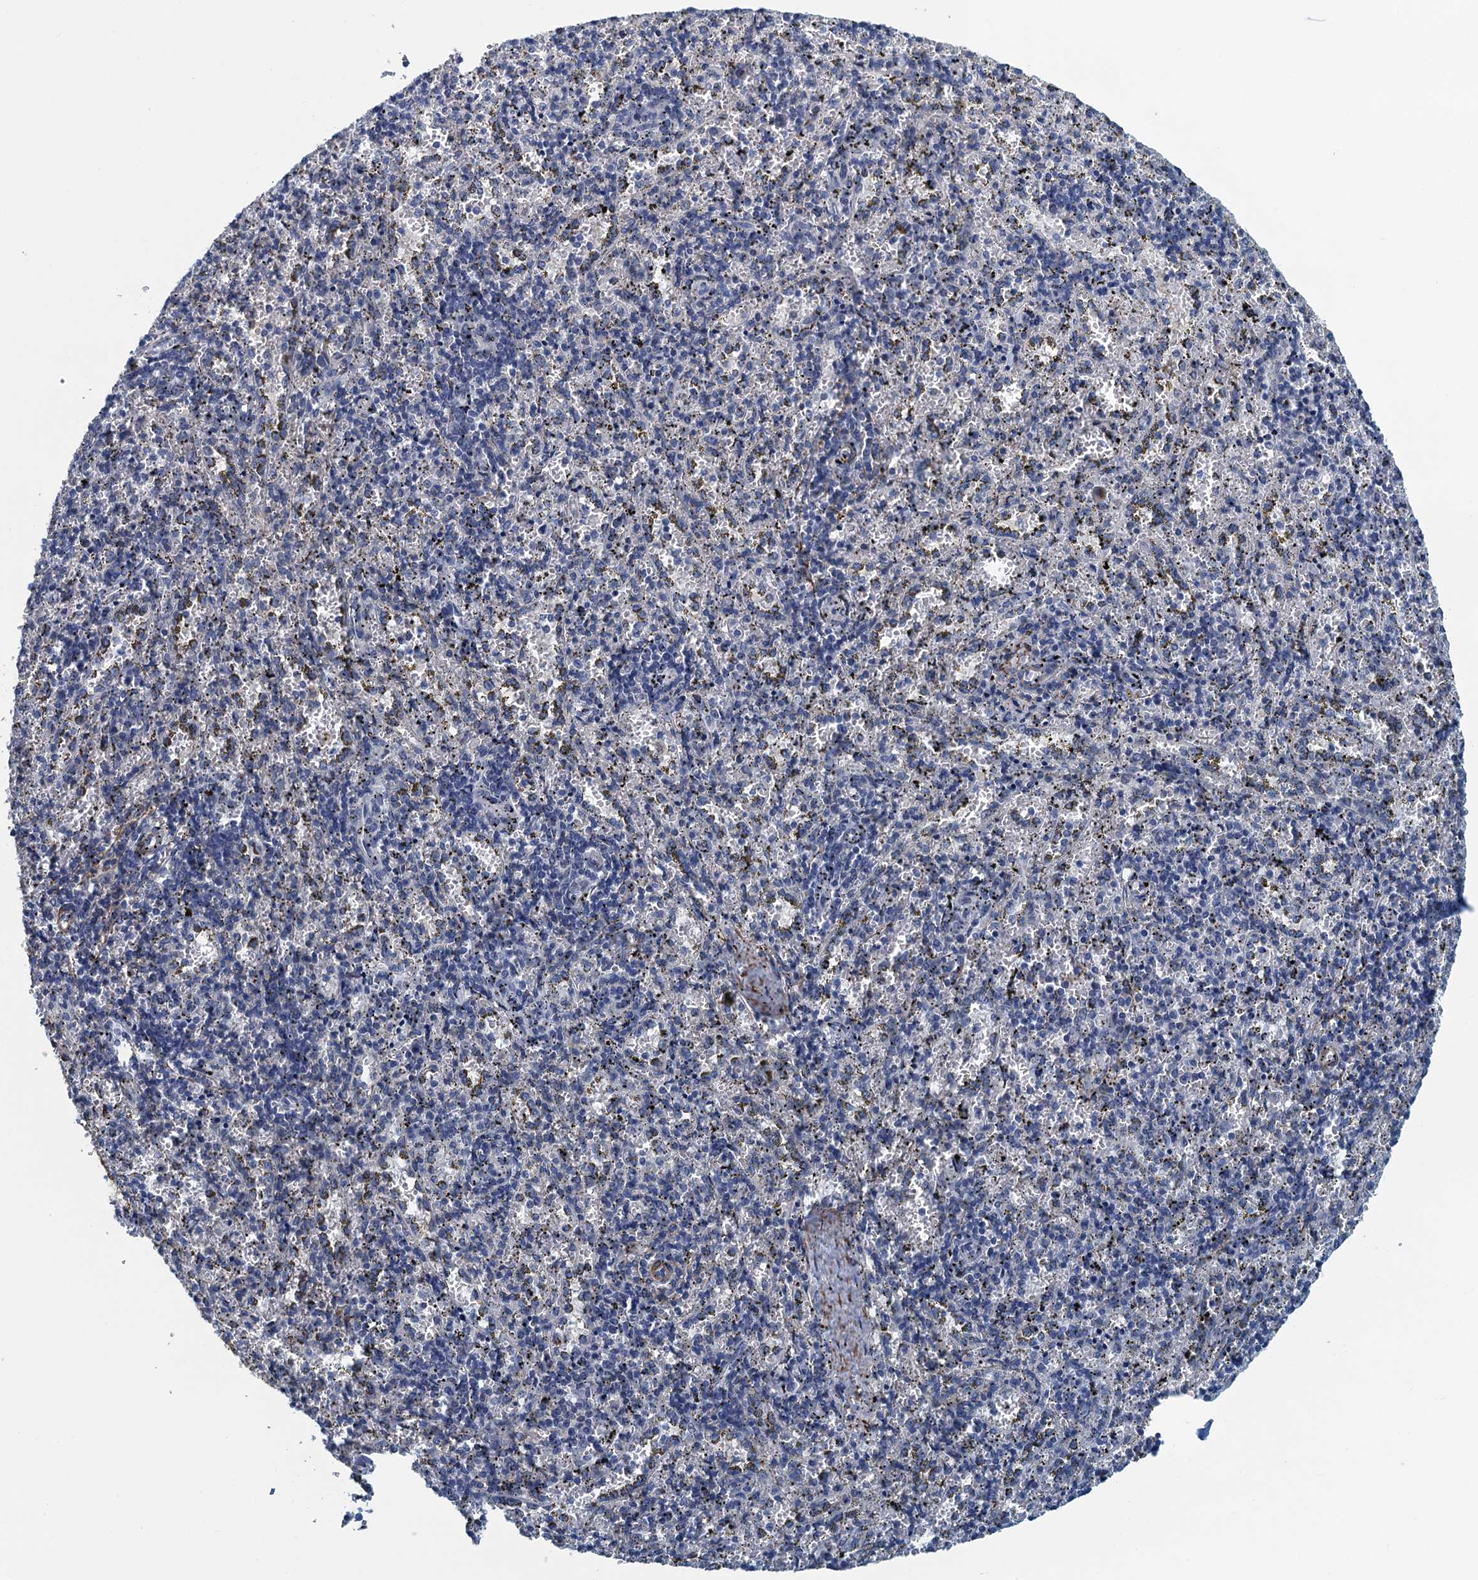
{"staining": {"intensity": "negative", "quantity": "none", "location": "none"}, "tissue": "spleen", "cell_type": "Cells in red pulp", "image_type": "normal", "snomed": [{"axis": "morphology", "description": "Normal tissue, NOS"}, {"axis": "topography", "description": "Spleen"}], "caption": "An immunohistochemistry micrograph of normal spleen is shown. There is no staining in cells in red pulp of spleen. (DAB (3,3'-diaminobenzidine) immunohistochemistry (IHC) visualized using brightfield microscopy, high magnification).", "gene": "ALG2", "patient": {"sex": "male", "age": 11}}